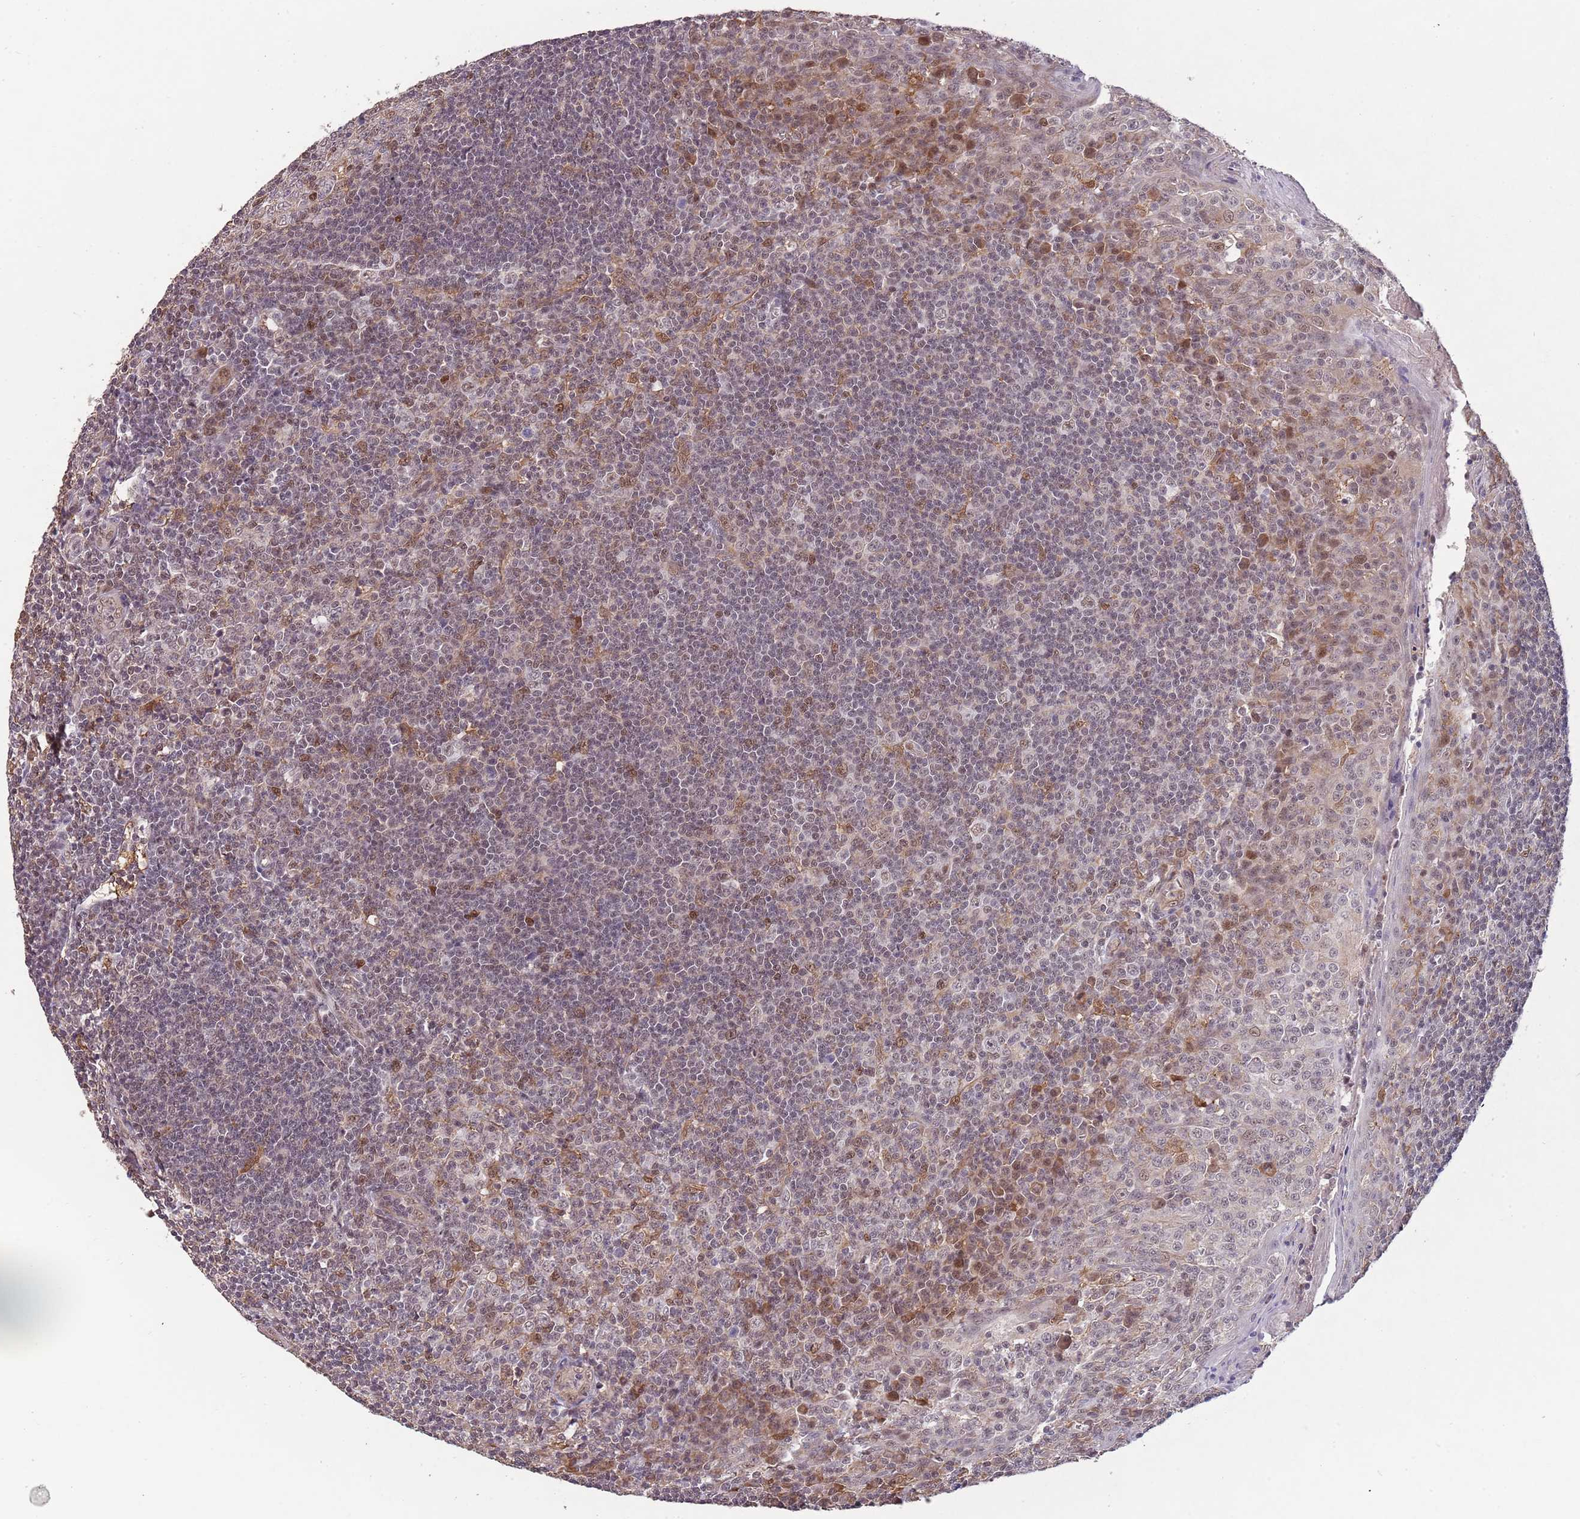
{"staining": {"intensity": "moderate", "quantity": "<25%", "location": "cytoplasmic/membranous,nuclear"}, "tissue": "tonsil", "cell_type": "Germinal center cells", "image_type": "normal", "snomed": [{"axis": "morphology", "description": "Normal tissue, NOS"}, {"axis": "topography", "description": "Tonsil"}], "caption": "The photomicrograph shows immunohistochemical staining of normal tonsil. There is moderate cytoplasmic/membranous,nuclear expression is present in approximately <25% of germinal center cells.", "gene": "ZNF639", "patient": {"sex": "male", "age": 27}}